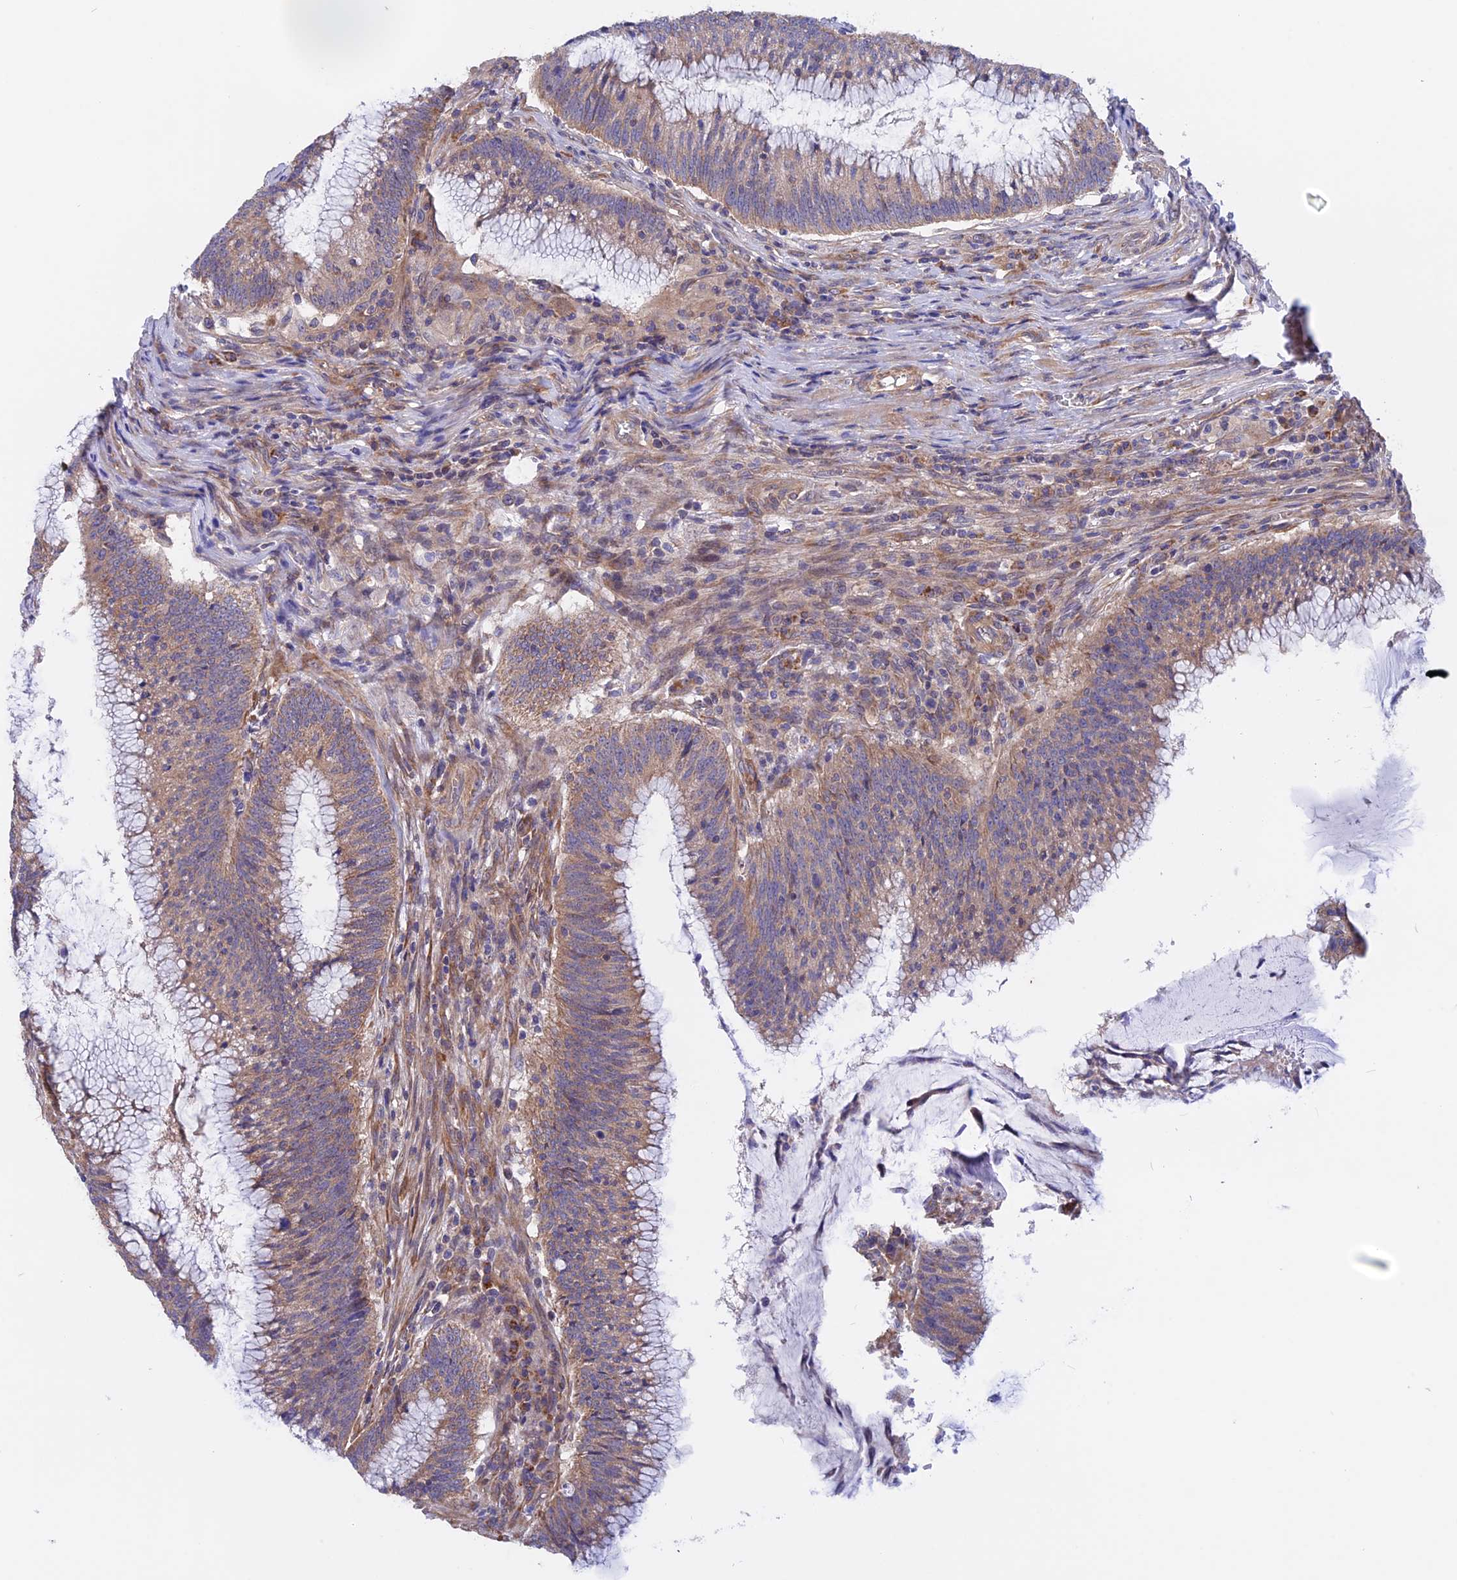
{"staining": {"intensity": "moderate", "quantity": ">75%", "location": "cytoplasmic/membranous"}, "tissue": "colorectal cancer", "cell_type": "Tumor cells", "image_type": "cancer", "snomed": [{"axis": "morphology", "description": "Adenocarcinoma, NOS"}, {"axis": "topography", "description": "Rectum"}], "caption": "High-magnification brightfield microscopy of colorectal adenocarcinoma stained with DAB (brown) and counterstained with hematoxylin (blue). tumor cells exhibit moderate cytoplasmic/membranous positivity is identified in about>75% of cells.", "gene": "HYCC1", "patient": {"sex": "female", "age": 77}}